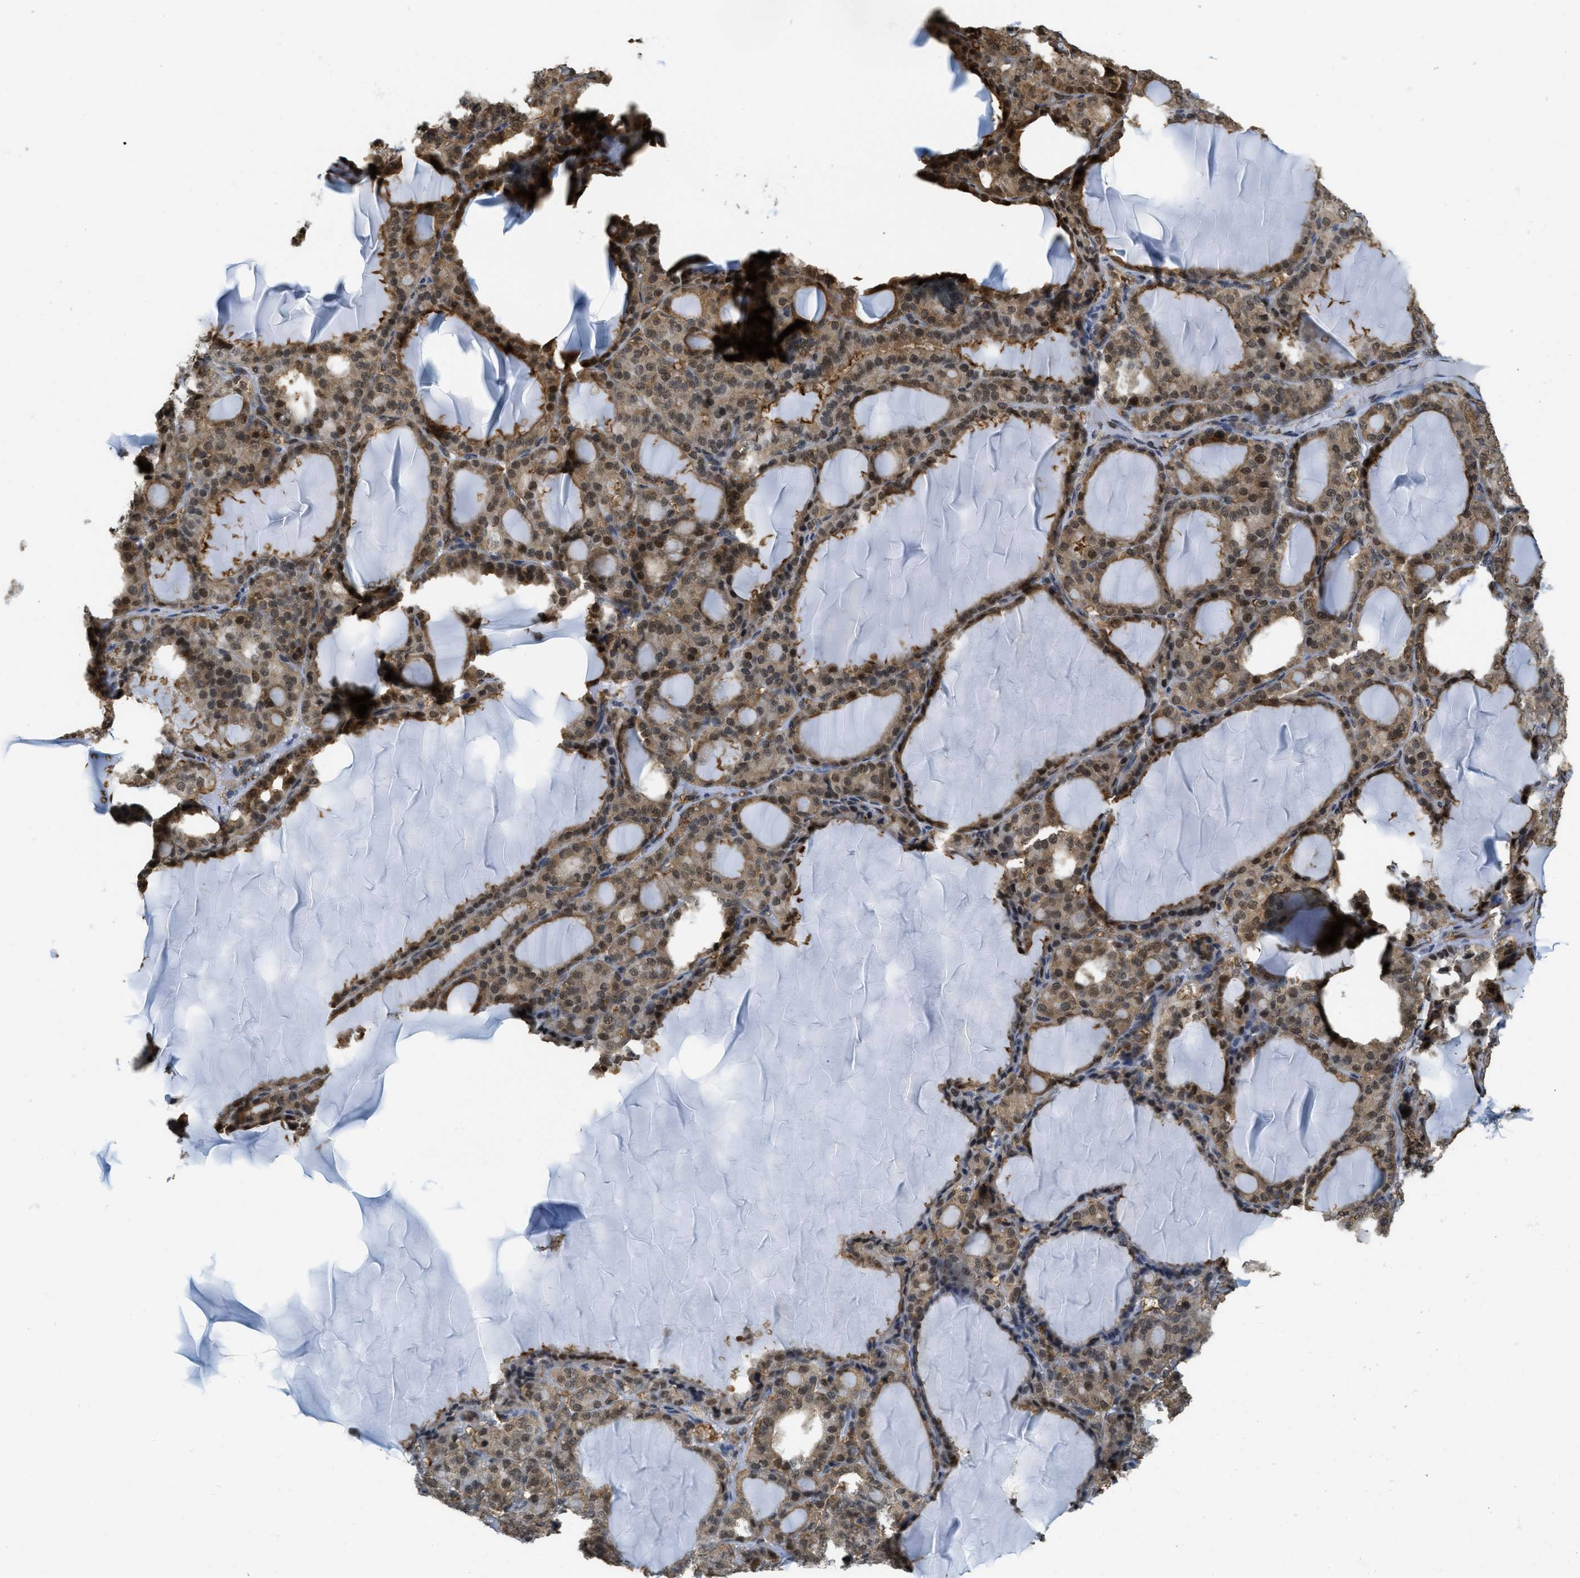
{"staining": {"intensity": "moderate", "quantity": ">75%", "location": "cytoplasmic/membranous,nuclear"}, "tissue": "thyroid gland", "cell_type": "Glandular cells", "image_type": "normal", "snomed": [{"axis": "morphology", "description": "Normal tissue, NOS"}, {"axis": "topography", "description": "Thyroid gland"}], "caption": "The photomicrograph reveals immunohistochemical staining of benign thyroid gland. There is moderate cytoplasmic/membranous,nuclear staining is seen in approximately >75% of glandular cells.", "gene": "PSMC5", "patient": {"sex": "female", "age": 28}}